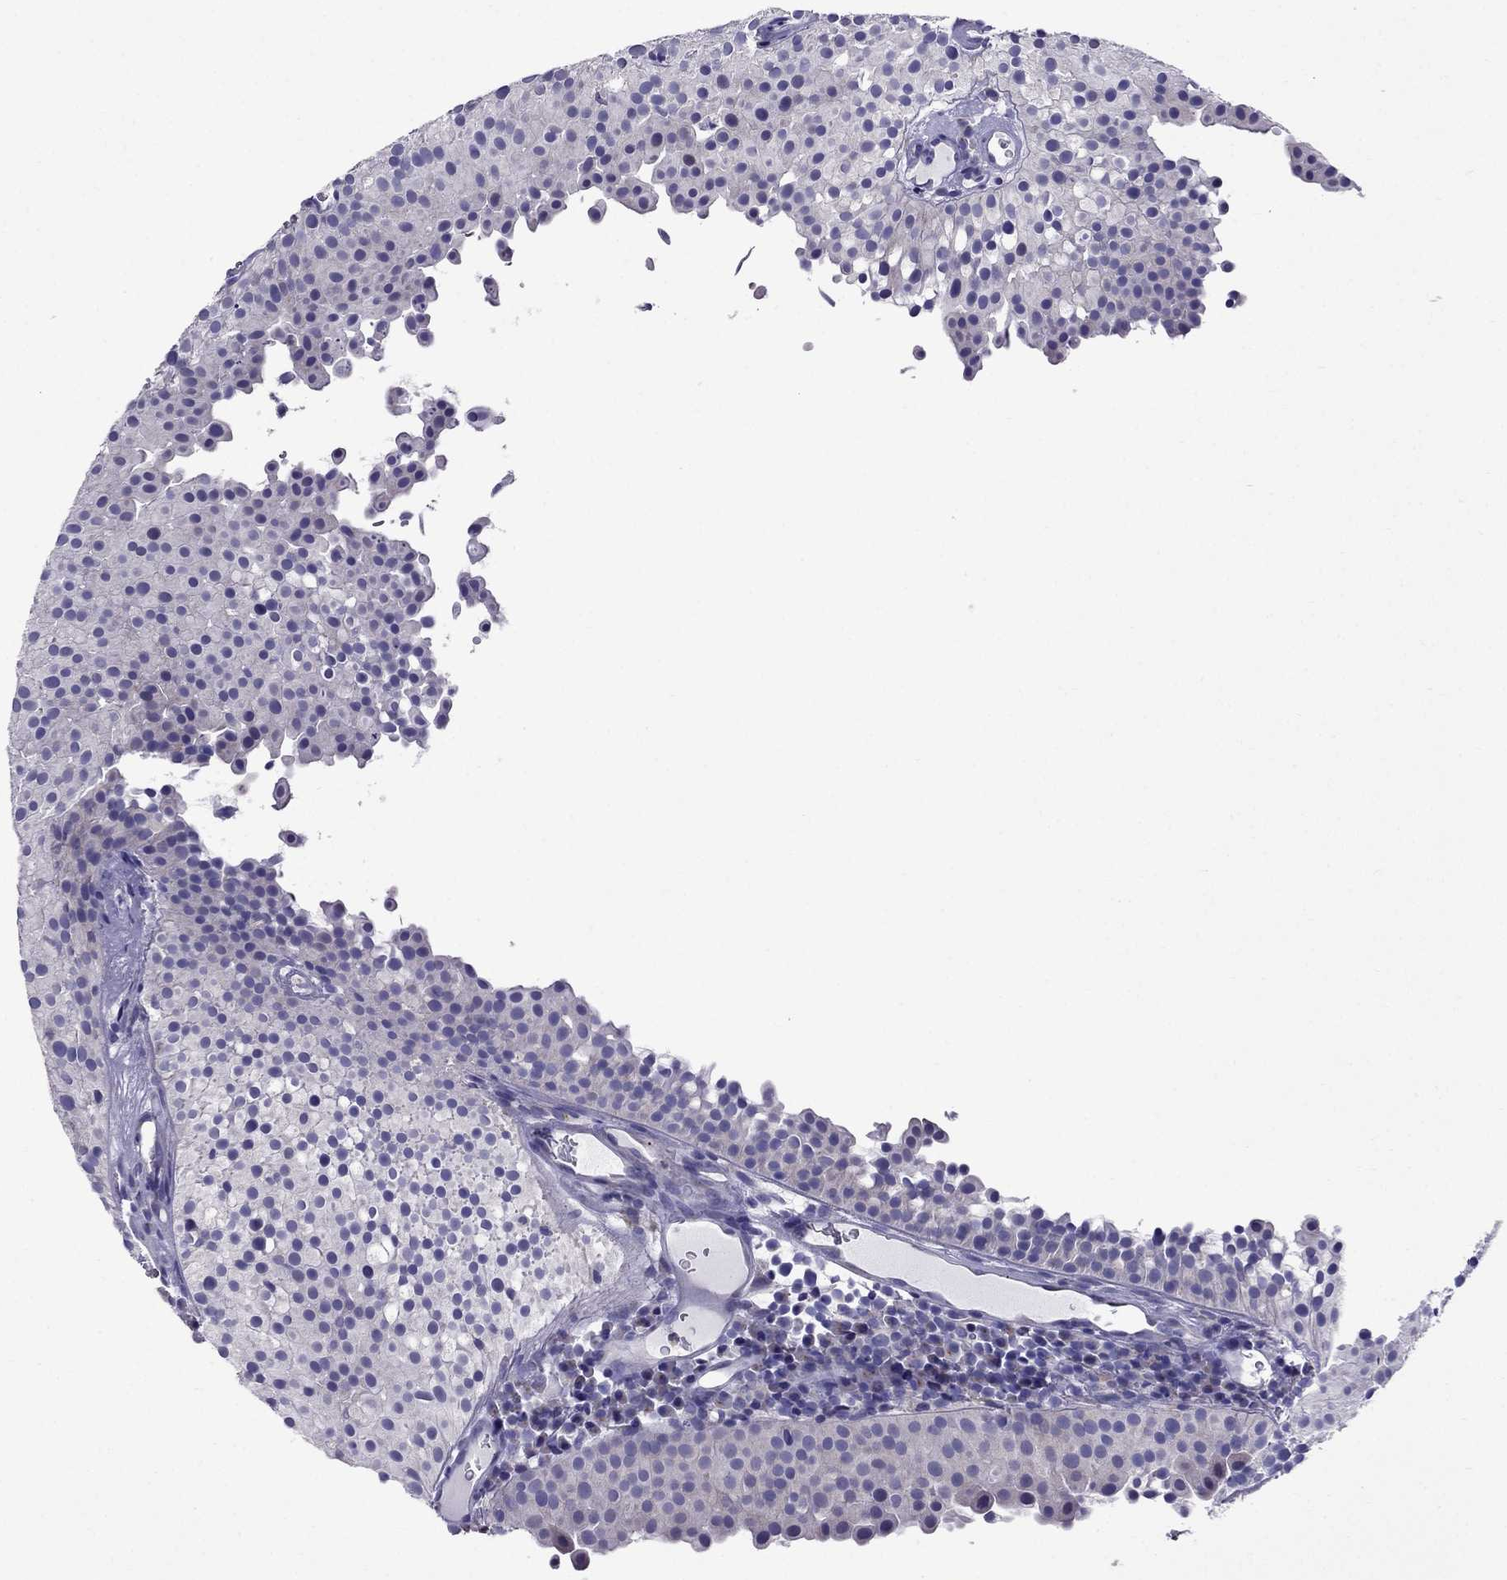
{"staining": {"intensity": "negative", "quantity": "none", "location": "none"}, "tissue": "urothelial cancer", "cell_type": "Tumor cells", "image_type": "cancer", "snomed": [{"axis": "morphology", "description": "Urothelial carcinoma, Low grade"}, {"axis": "topography", "description": "Urinary bladder"}], "caption": "DAB immunohistochemical staining of human urothelial carcinoma (low-grade) demonstrates no significant positivity in tumor cells.", "gene": "OXCT2", "patient": {"sex": "female", "age": 87}}